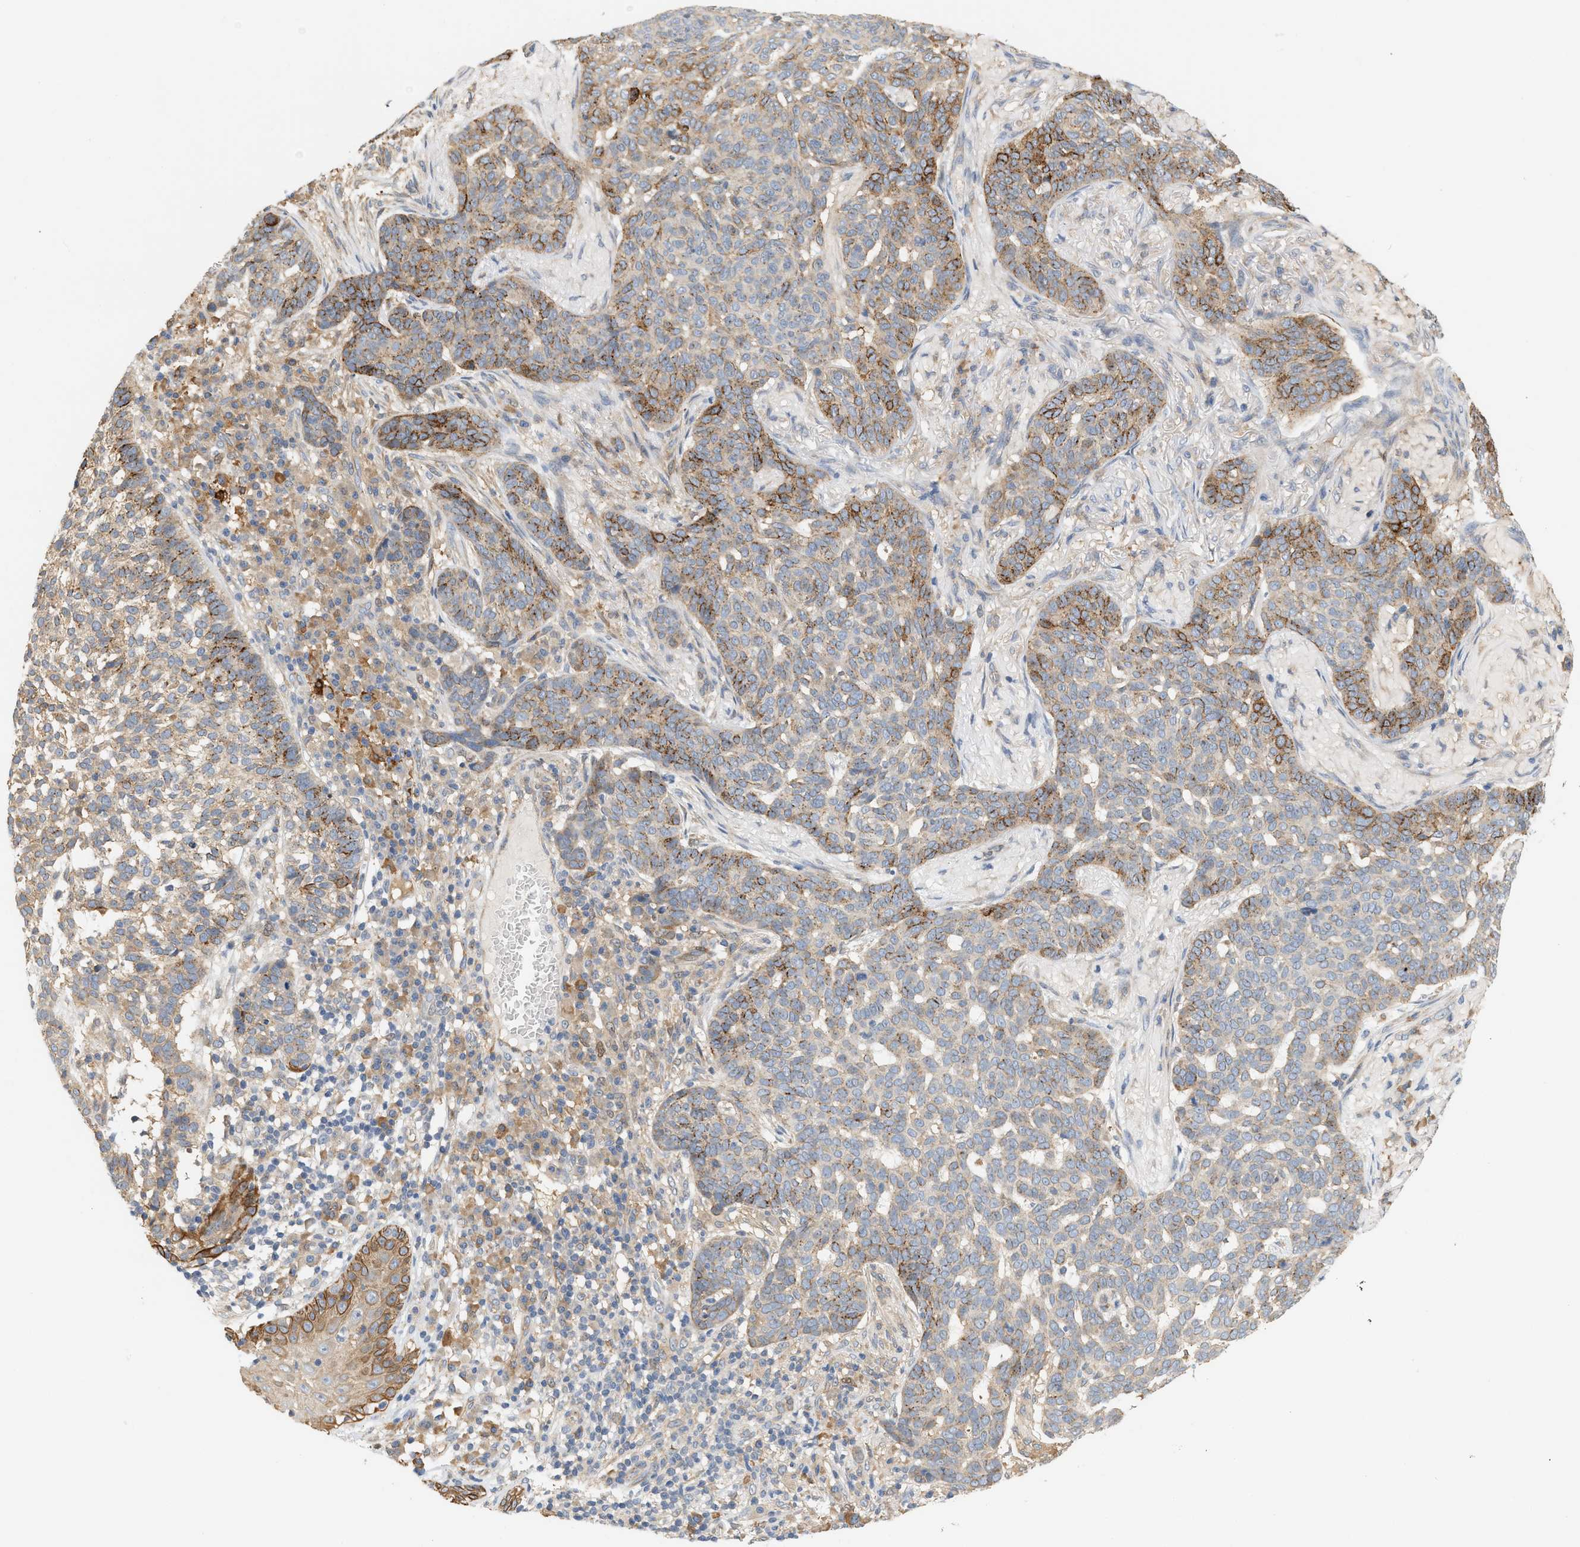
{"staining": {"intensity": "moderate", "quantity": "<25%", "location": "cytoplasmic/membranous"}, "tissue": "skin cancer", "cell_type": "Tumor cells", "image_type": "cancer", "snomed": [{"axis": "morphology", "description": "Basal cell carcinoma"}, {"axis": "topography", "description": "Skin"}], "caption": "Immunohistochemistry histopathology image of basal cell carcinoma (skin) stained for a protein (brown), which reveals low levels of moderate cytoplasmic/membranous staining in about <25% of tumor cells.", "gene": "CTXN1", "patient": {"sex": "male", "age": 85}}